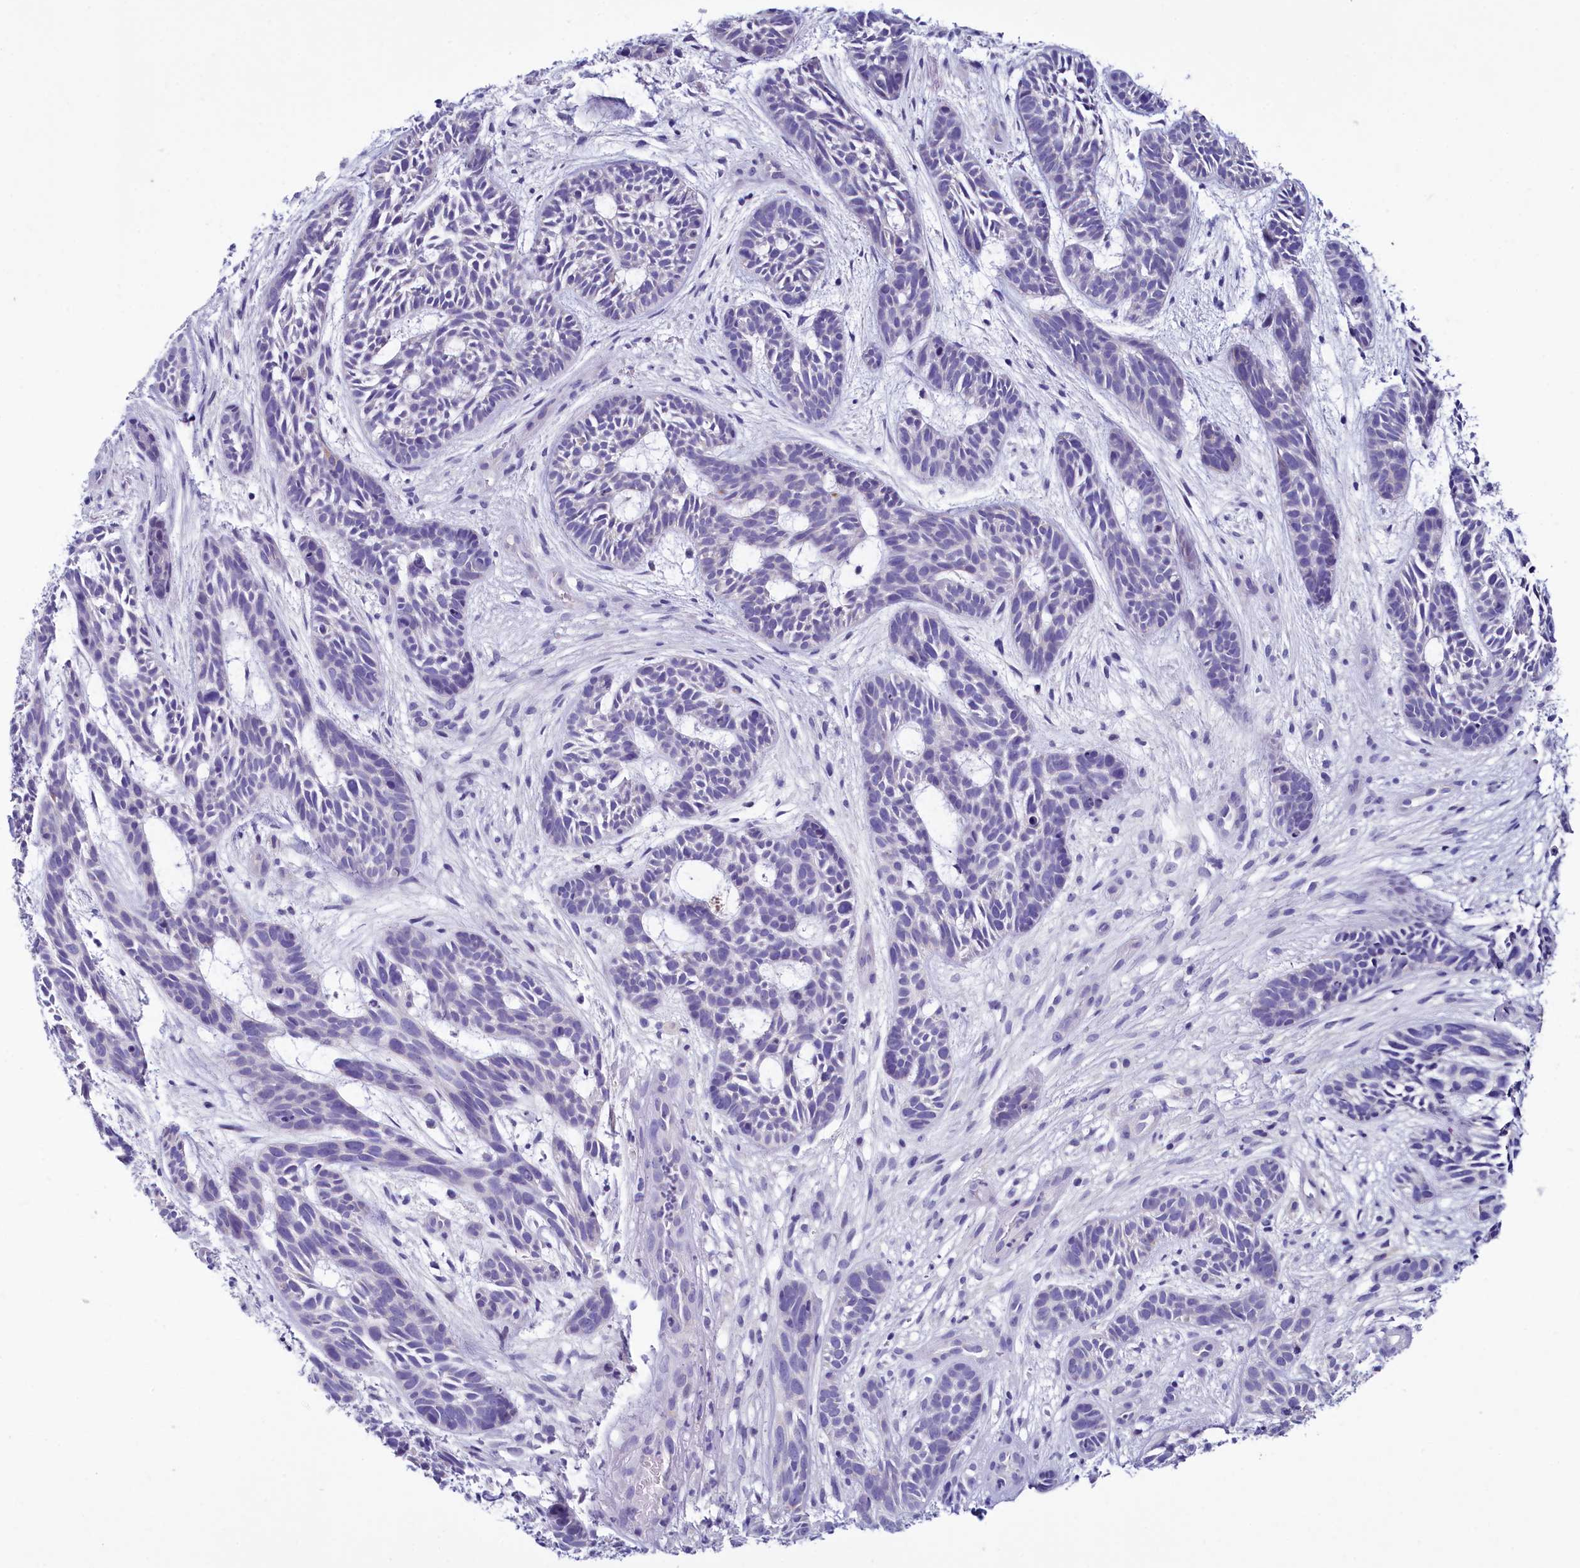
{"staining": {"intensity": "negative", "quantity": "none", "location": "none"}, "tissue": "skin cancer", "cell_type": "Tumor cells", "image_type": "cancer", "snomed": [{"axis": "morphology", "description": "Basal cell carcinoma"}, {"axis": "topography", "description": "Skin"}], "caption": "Basal cell carcinoma (skin) was stained to show a protein in brown. There is no significant staining in tumor cells. (DAB immunohistochemistry with hematoxylin counter stain).", "gene": "INSC", "patient": {"sex": "male", "age": 89}}